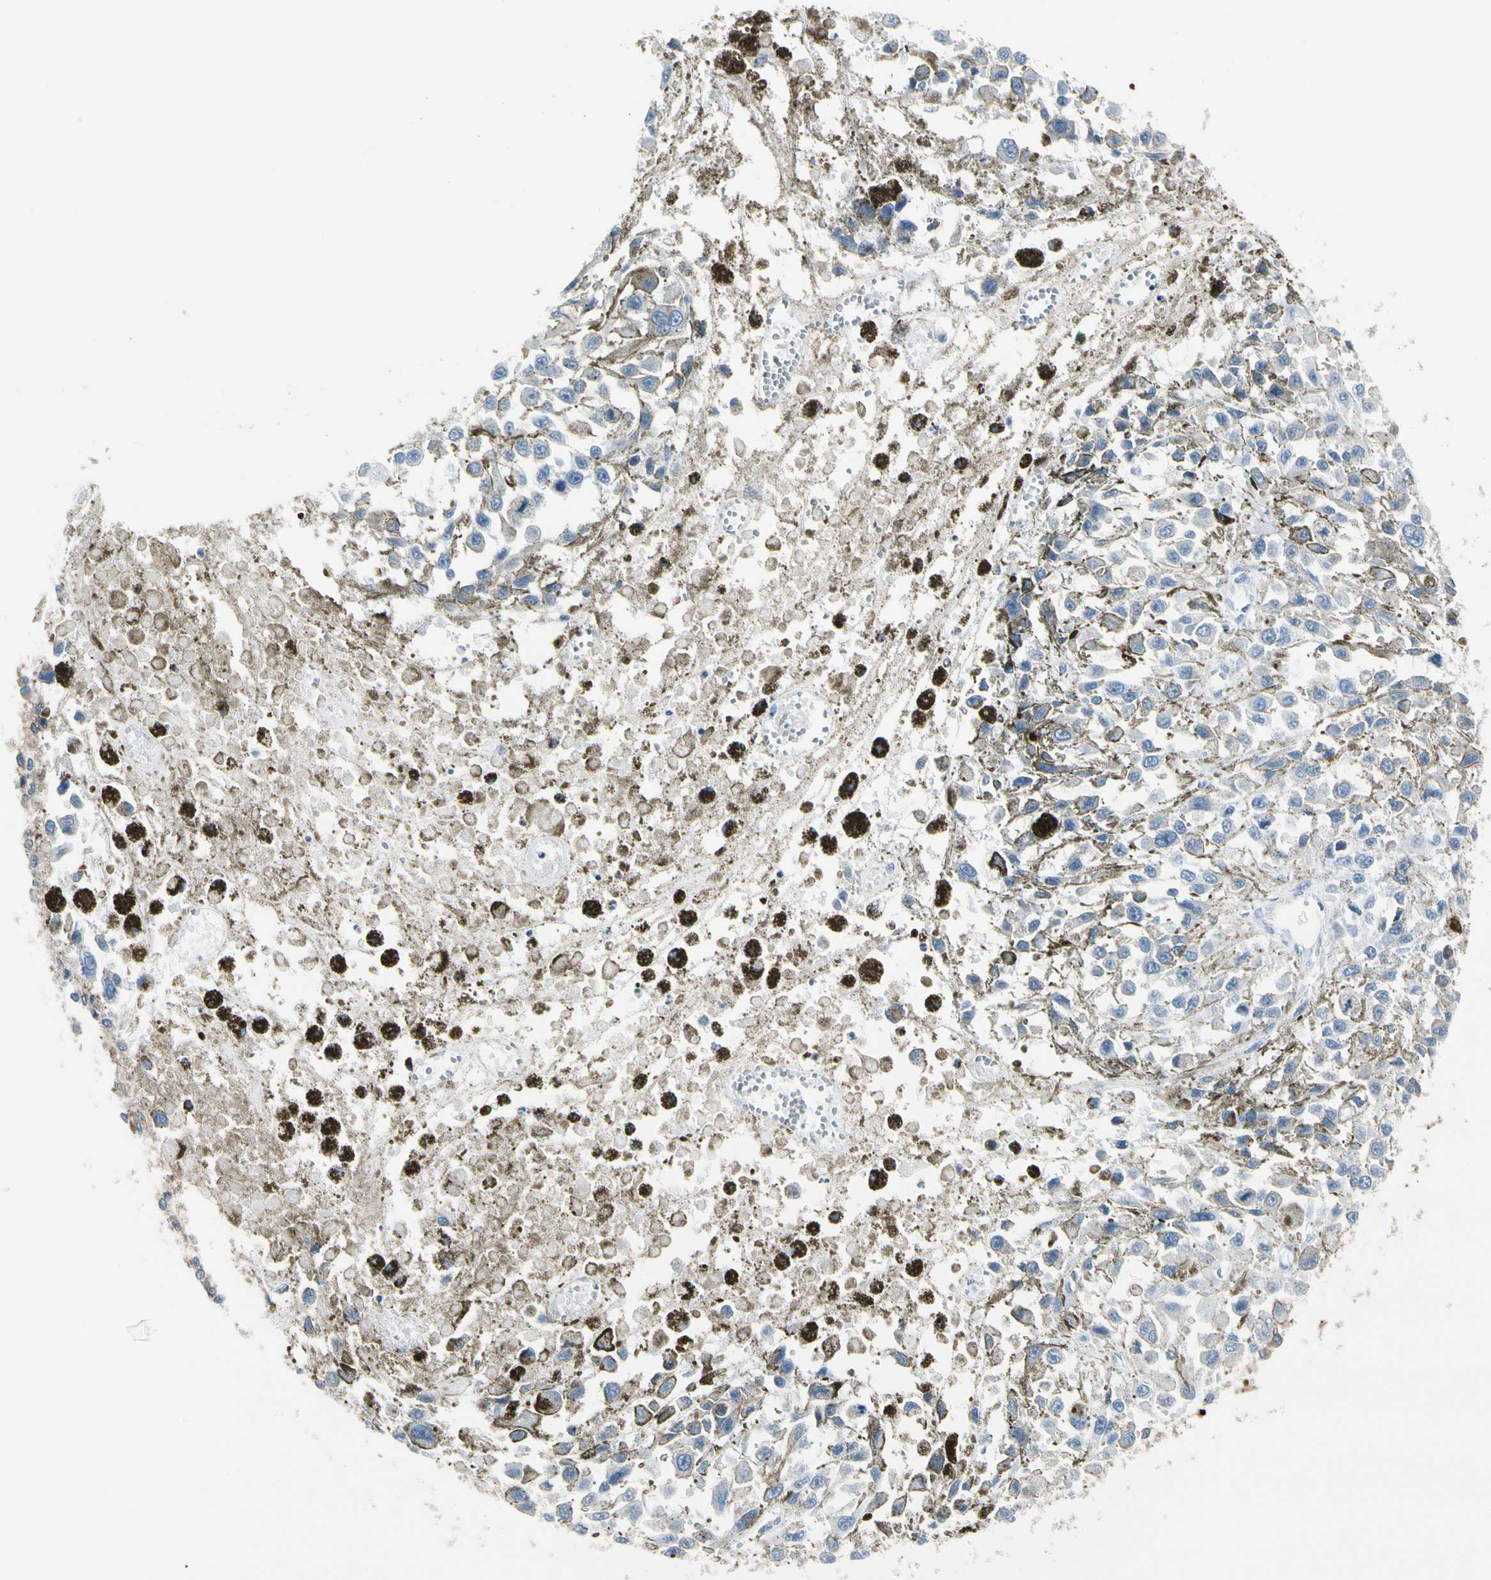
{"staining": {"intensity": "negative", "quantity": "none", "location": "none"}, "tissue": "melanoma", "cell_type": "Tumor cells", "image_type": "cancer", "snomed": [{"axis": "morphology", "description": "Malignant melanoma, Metastatic site"}, {"axis": "topography", "description": "Lymph node"}], "caption": "An immunohistochemistry micrograph of malignant melanoma (metastatic site) is shown. There is no staining in tumor cells of malignant melanoma (metastatic site).", "gene": "PIGR", "patient": {"sex": "male", "age": 59}}